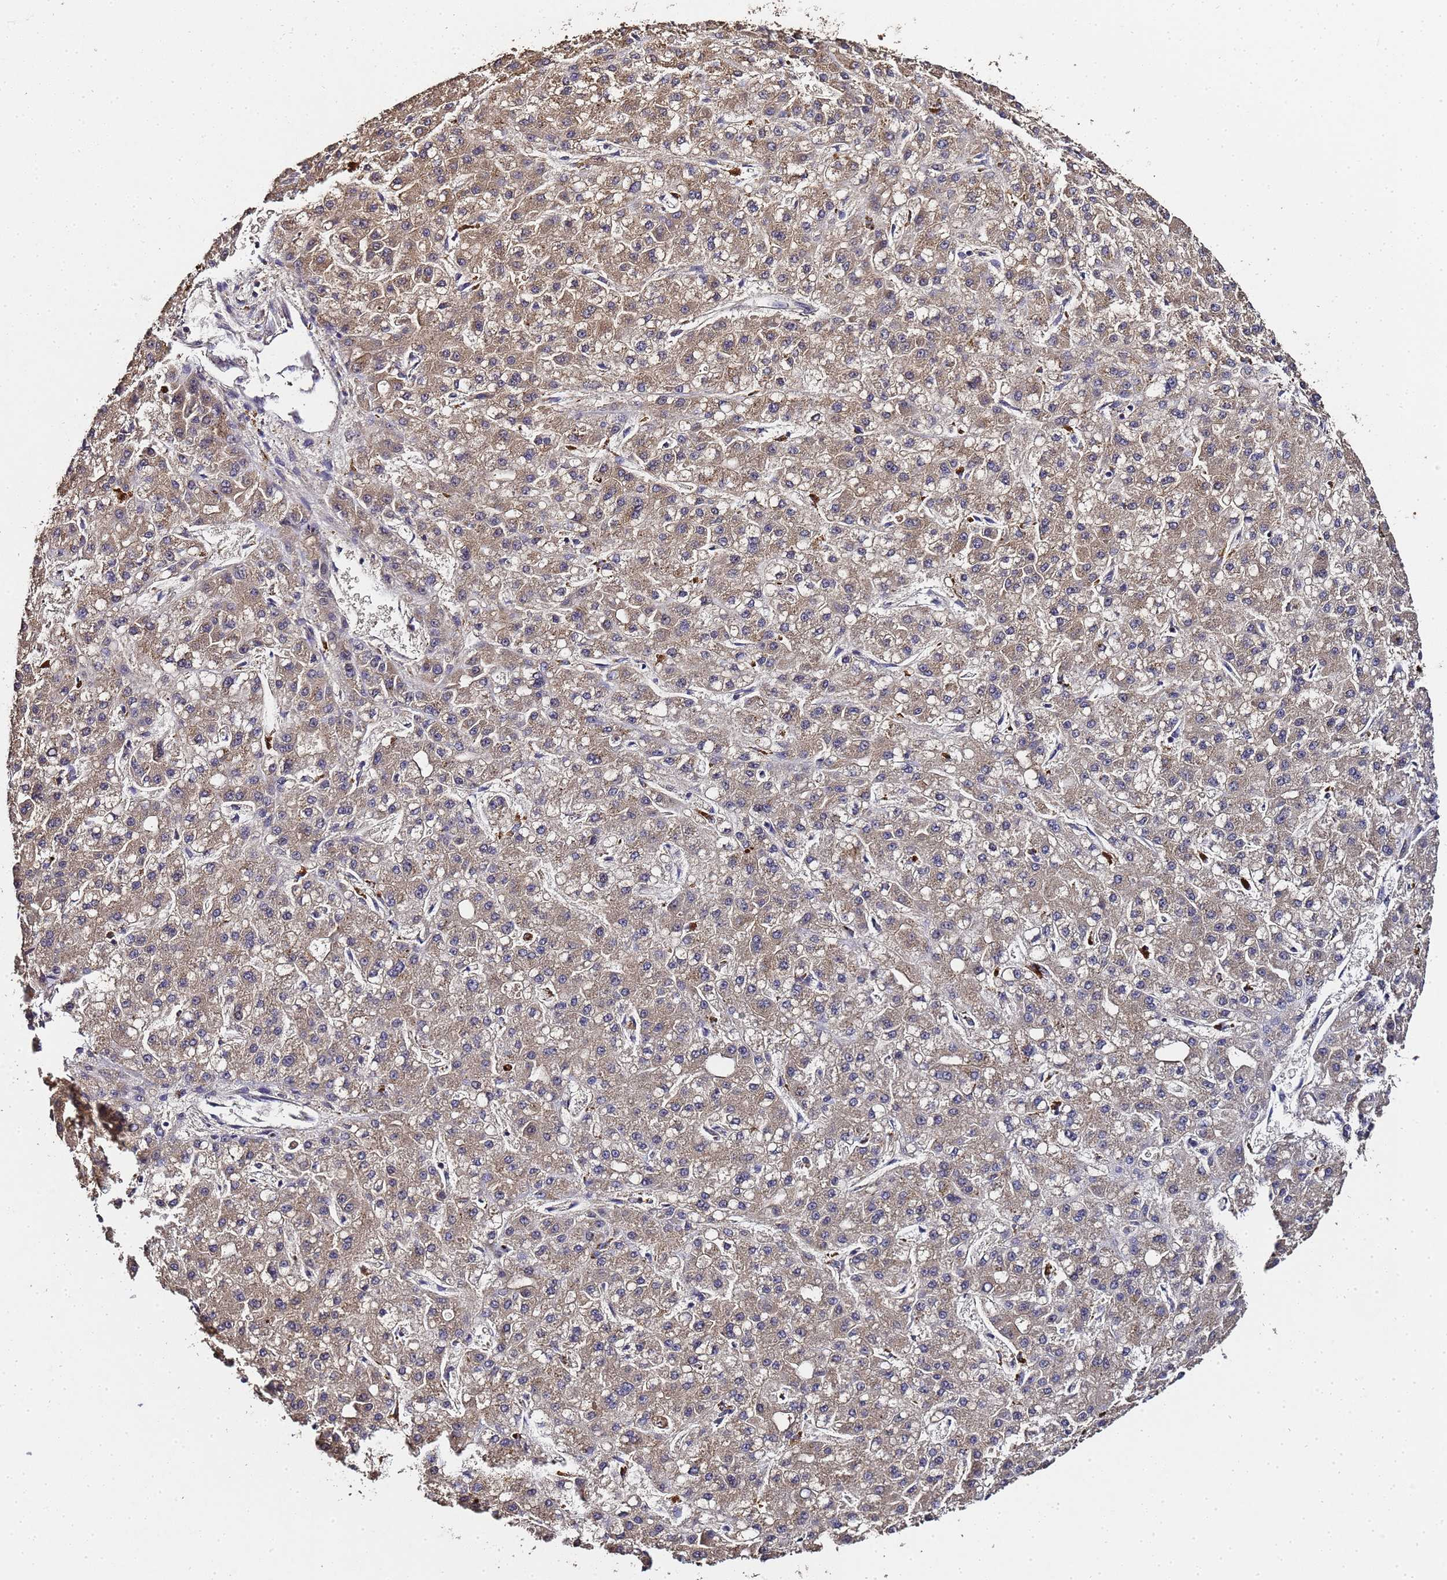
{"staining": {"intensity": "weak", "quantity": ">75%", "location": "cytoplasmic/membranous"}, "tissue": "liver cancer", "cell_type": "Tumor cells", "image_type": "cancer", "snomed": [{"axis": "morphology", "description": "Carcinoma, Hepatocellular, NOS"}, {"axis": "topography", "description": "Liver"}], "caption": "About >75% of tumor cells in human hepatocellular carcinoma (liver) demonstrate weak cytoplasmic/membranous protein expression as visualized by brown immunohistochemical staining.", "gene": "LGI4", "patient": {"sex": "male", "age": 67}}